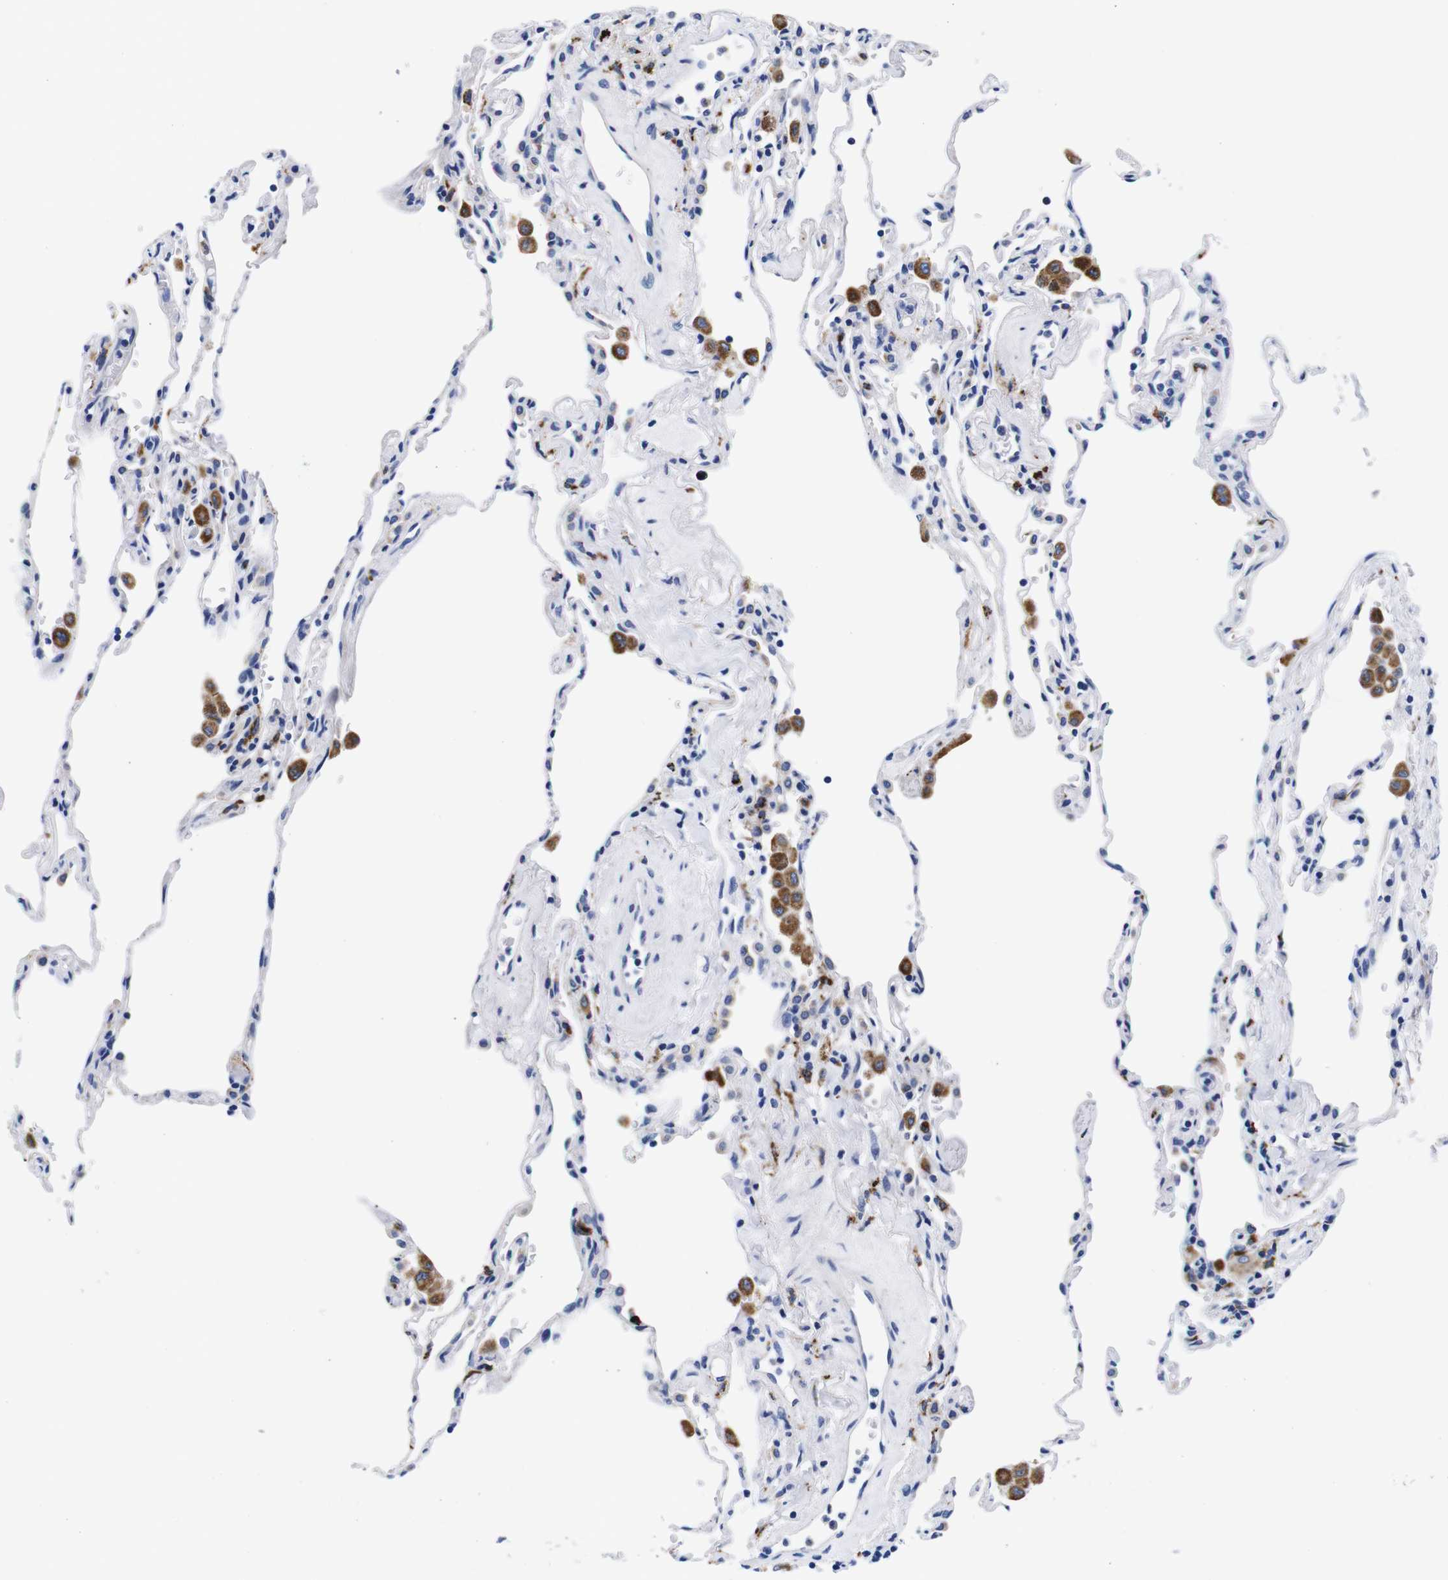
{"staining": {"intensity": "negative", "quantity": "none", "location": "none"}, "tissue": "lung", "cell_type": "Alveolar cells", "image_type": "normal", "snomed": [{"axis": "morphology", "description": "Normal tissue, NOS"}, {"axis": "topography", "description": "Lung"}], "caption": "This is an immunohistochemistry (IHC) micrograph of benign human lung. There is no expression in alveolar cells.", "gene": "ENSG00000248993", "patient": {"sex": "male", "age": 59}}